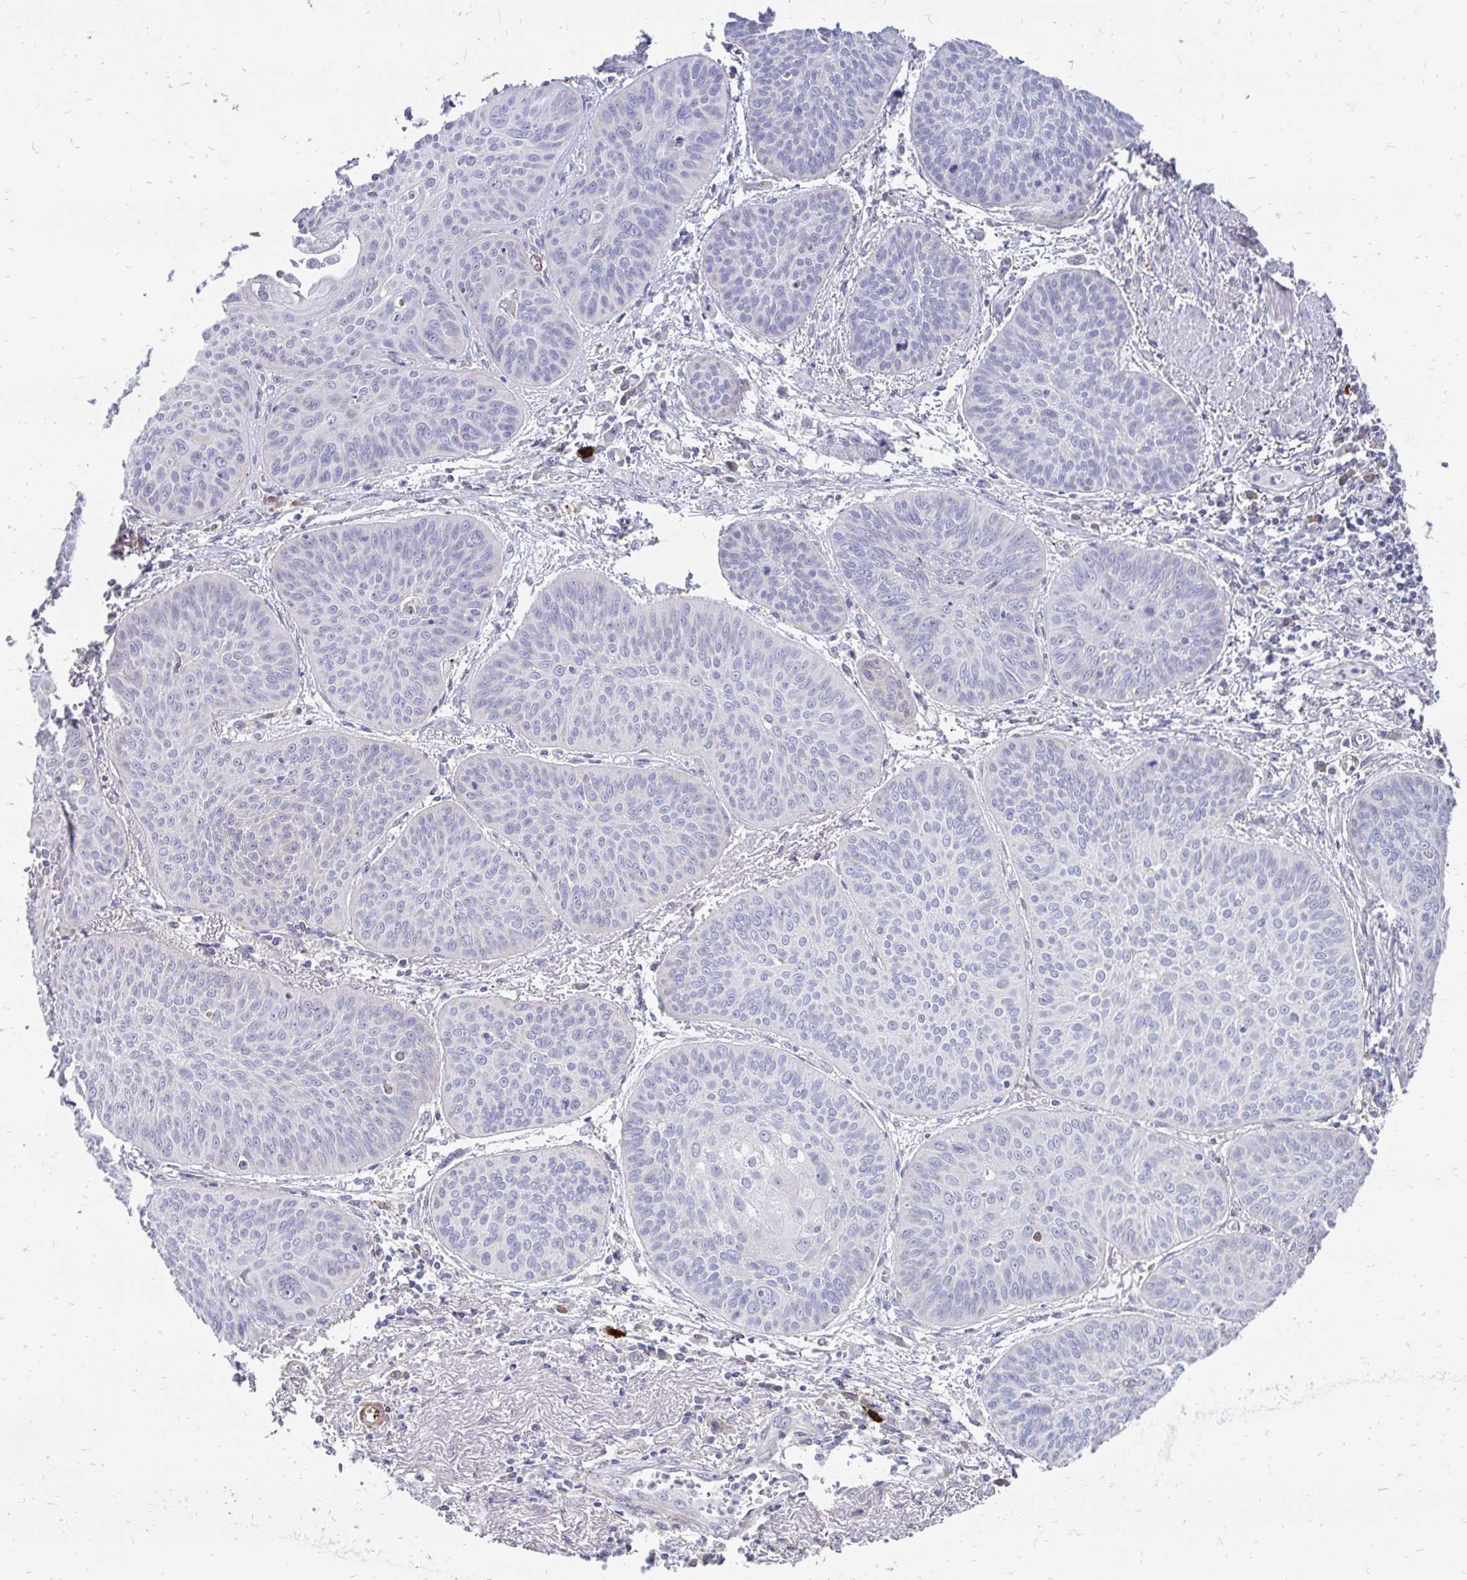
{"staining": {"intensity": "negative", "quantity": "none", "location": "none"}, "tissue": "lung cancer", "cell_type": "Tumor cells", "image_type": "cancer", "snomed": [{"axis": "morphology", "description": "Squamous cell carcinoma, NOS"}, {"axis": "topography", "description": "Lung"}], "caption": "Immunohistochemistry histopathology image of lung cancer stained for a protein (brown), which displays no staining in tumor cells. The staining is performed using DAB (3,3'-diaminobenzidine) brown chromogen with nuclei counter-stained in using hematoxylin.", "gene": "CDKL1", "patient": {"sex": "male", "age": 74}}